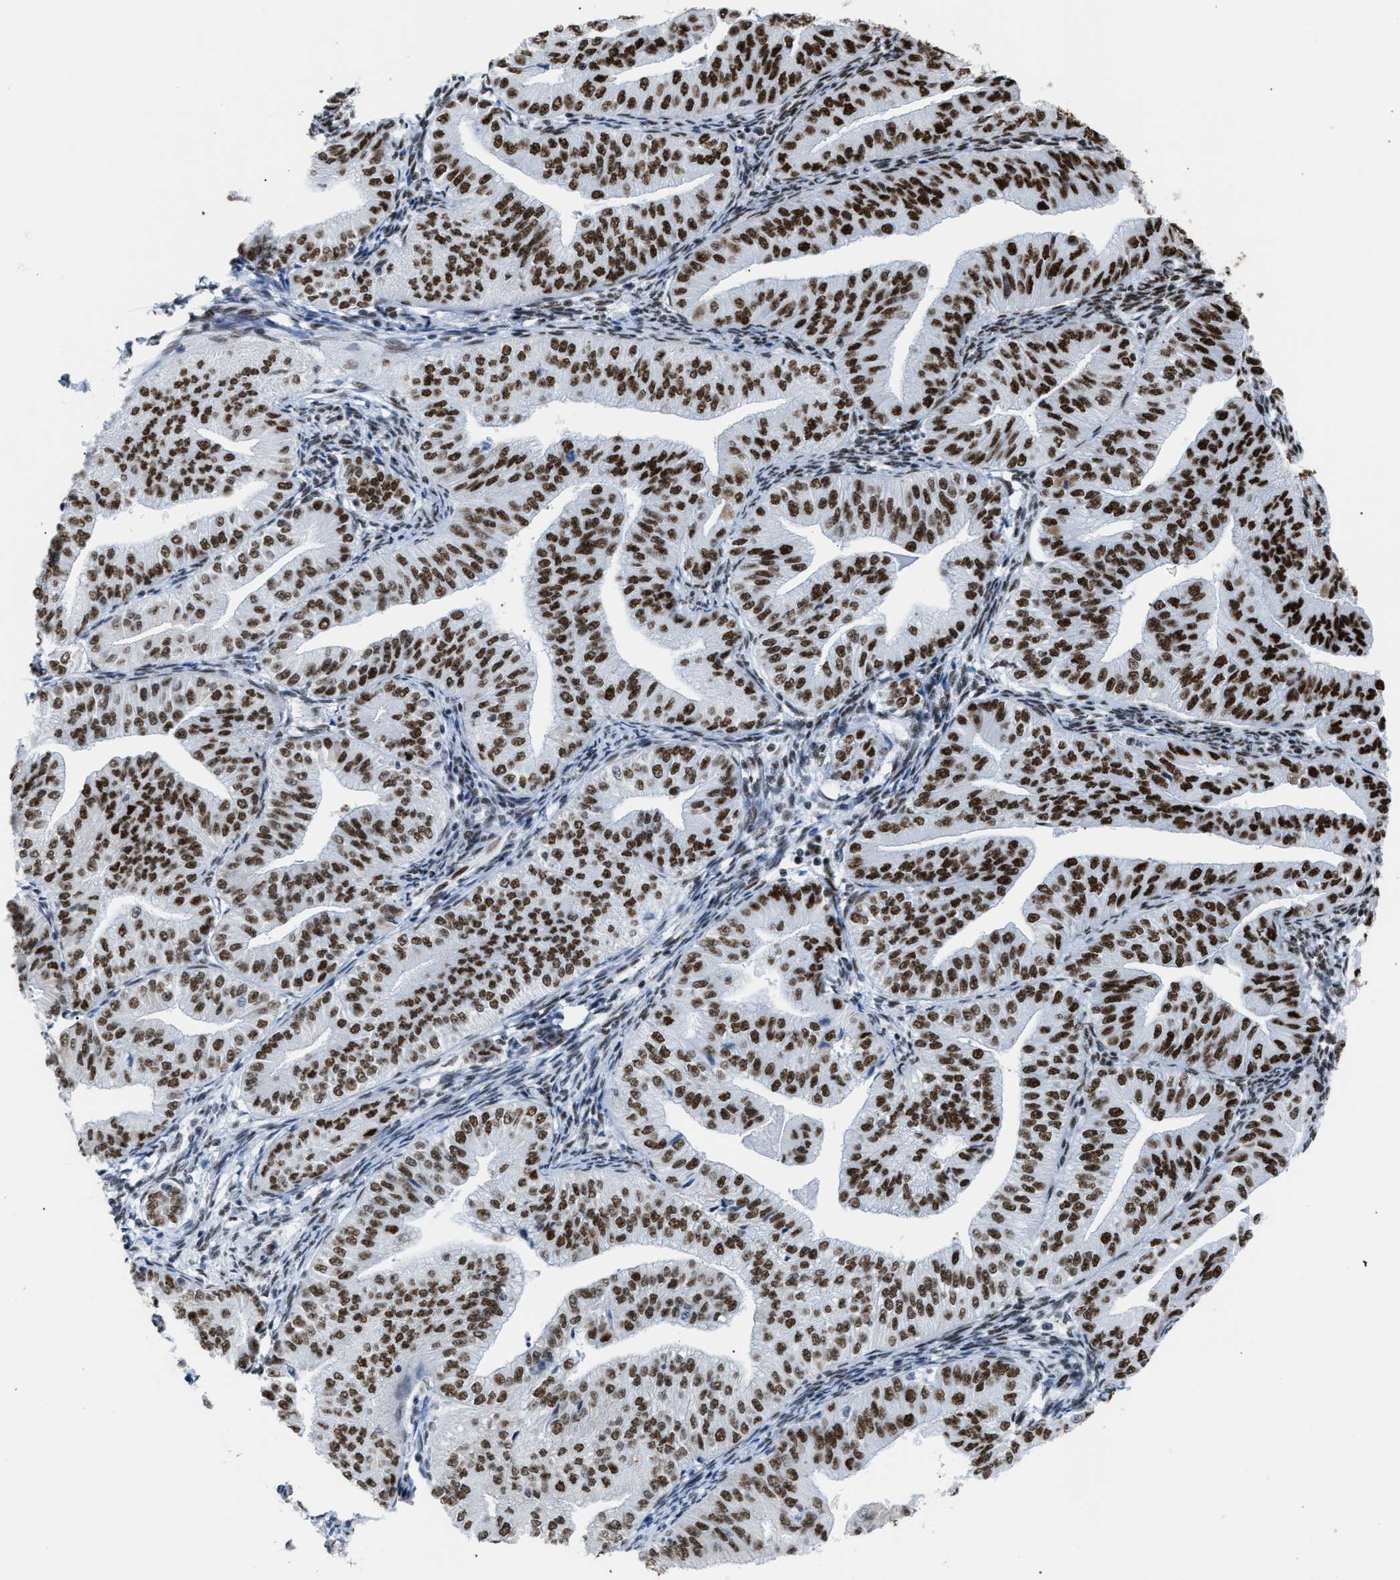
{"staining": {"intensity": "strong", "quantity": ">75%", "location": "nuclear"}, "tissue": "endometrial cancer", "cell_type": "Tumor cells", "image_type": "cancer", "snomed": [{"axis": "morphology", "description": "Normal tissue, NOS"}, {"axis": "morphology", "description": "Adenocarcinoma, NOS"}, {"axis": "topography", "description": "Endometrium"}], "caption": "Brown immunohistochemical staining in human endometrial adenocarcinoma demonstrates strong nuclear expression in approximately >75% of tumor cells.", "gene": "CCAR2", "patient": {"sex": "female", "age": 53}}